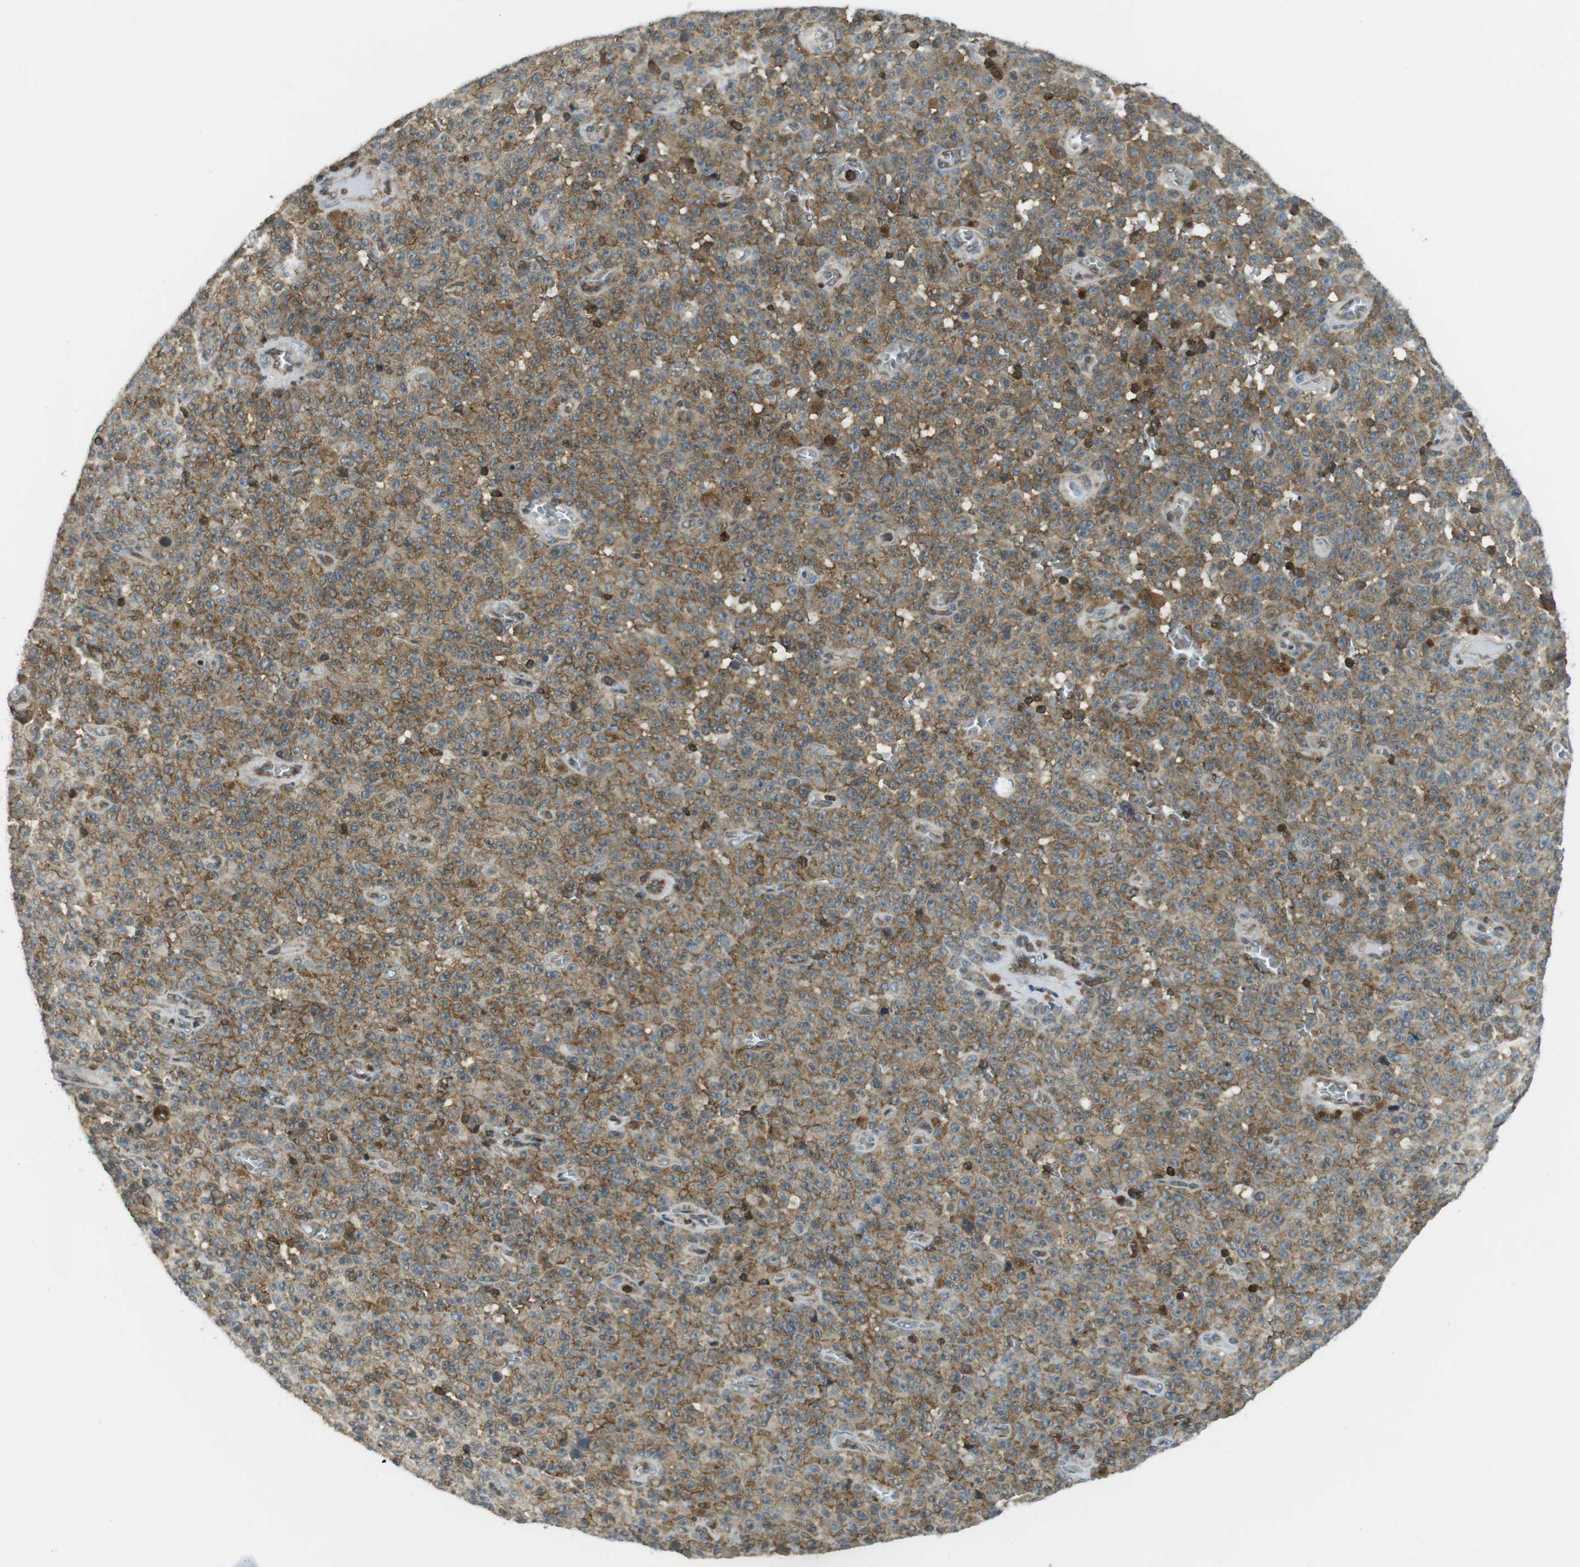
{"staining": {"intensity": "moderate", "quantity": "25%-75%", "location": "cytoplasmic/membranous"}, "tissue": "melanoma", "cell_type": "Tumor cells", "image_type": "cancer", "snomed": [{"axis": "morphology", "description": "Malignant melanoma, NOS"}, {"axis": "topography", "description": "Skin"}], "caption": "Melanoma stained for a protein displays moderate cytoplasmic/membranous positivity in tumor cells.", "gene": "STK10", "patient": {"sex": "female", "age": 82}}